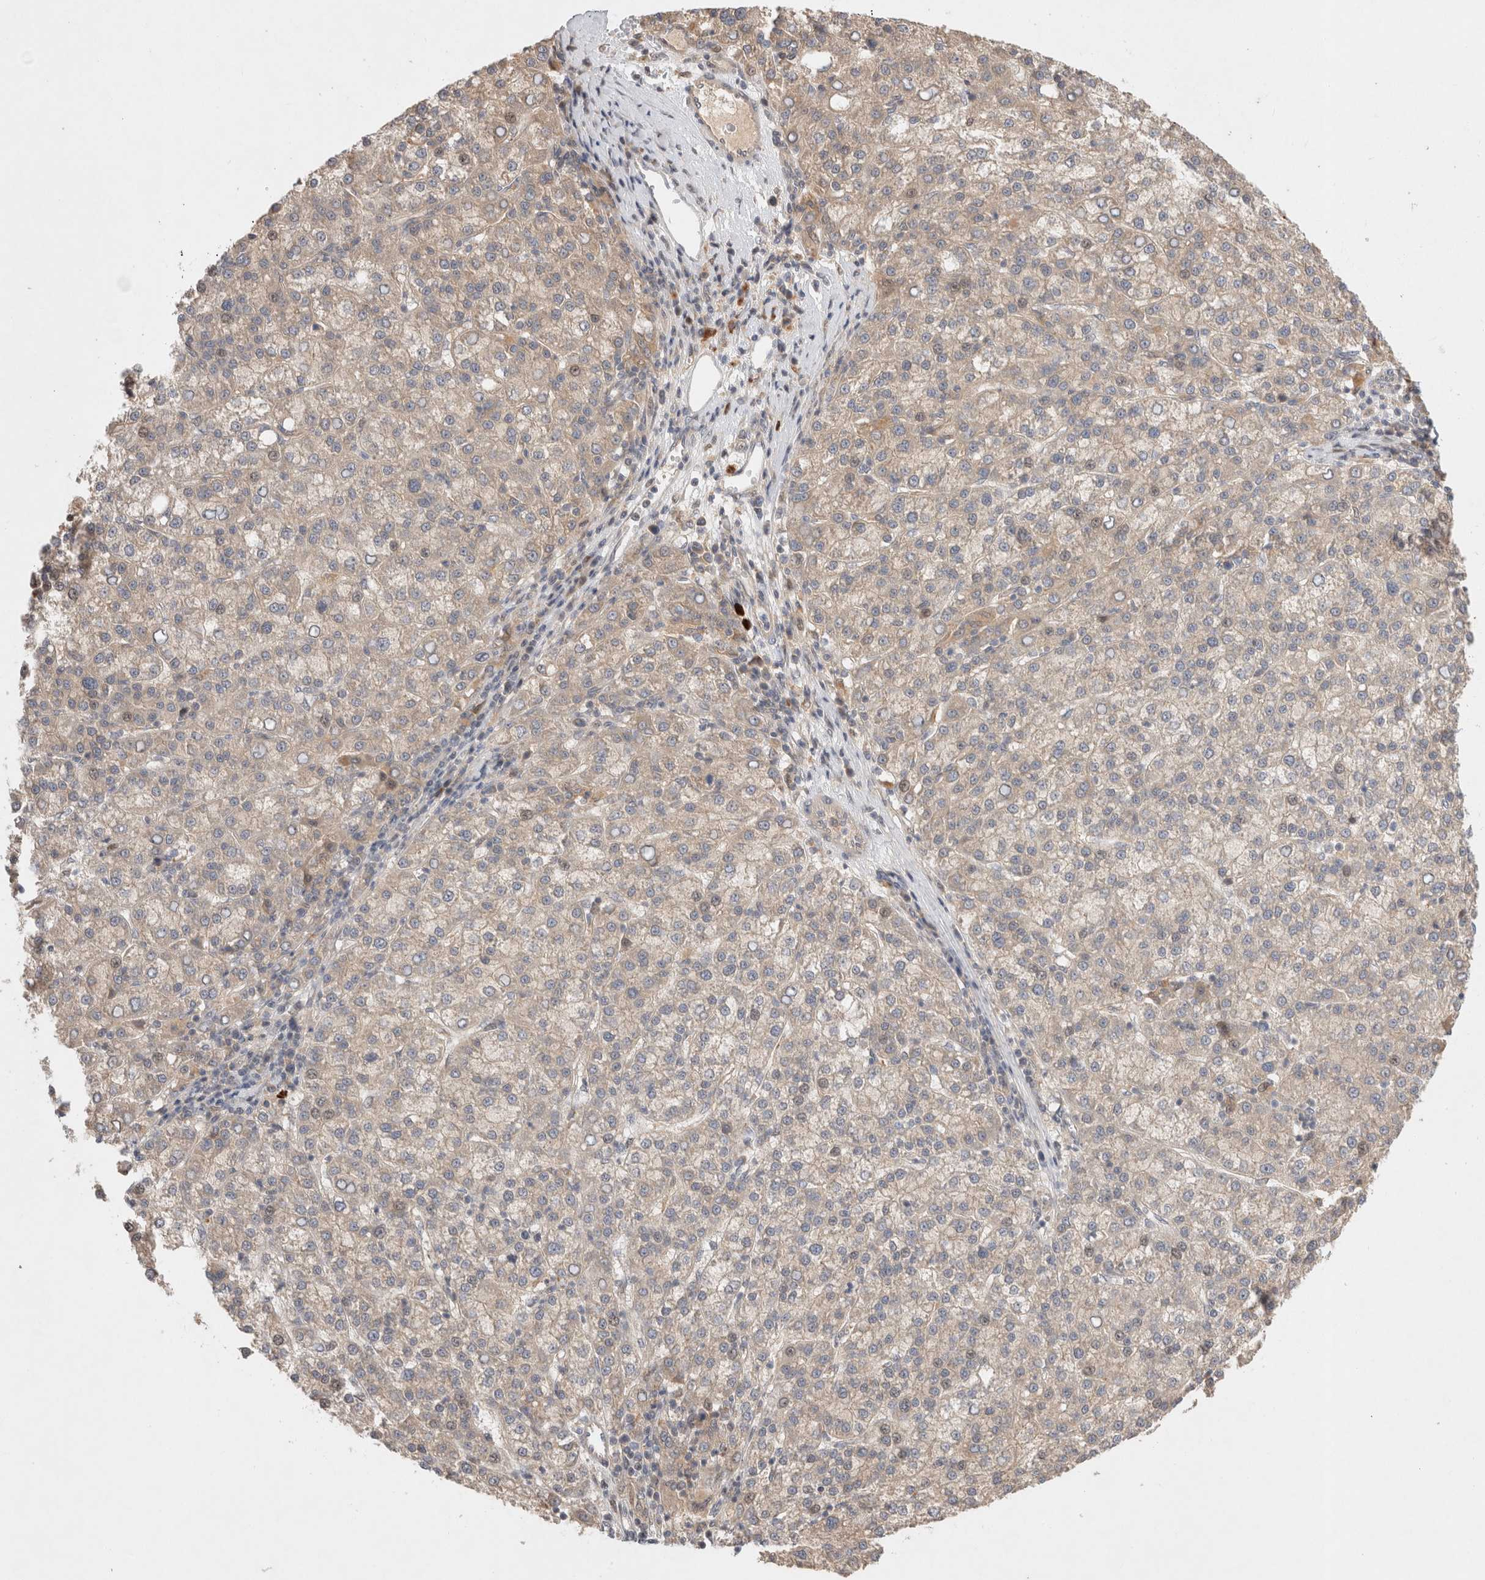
{"staining": {"intensity": "weak", "quantity": "<25%", "location": "cytoplasmic/membranous"}, "tissue": "liver cancer", "cell_type": "Tumor cells", "image_type": "cancer", "snomed": [{"axis": "morphology", "description": "Carcinoma, Hepatocellular, NOS"}, {"axis": "topography", "description": "Liver"}], "caption": "Micrograph shows no significant protein positivity in tumor cells of liver hepatocellular carcinoma.", "gene": "HTT", "patient": {"sex": "female", "age": 58}}